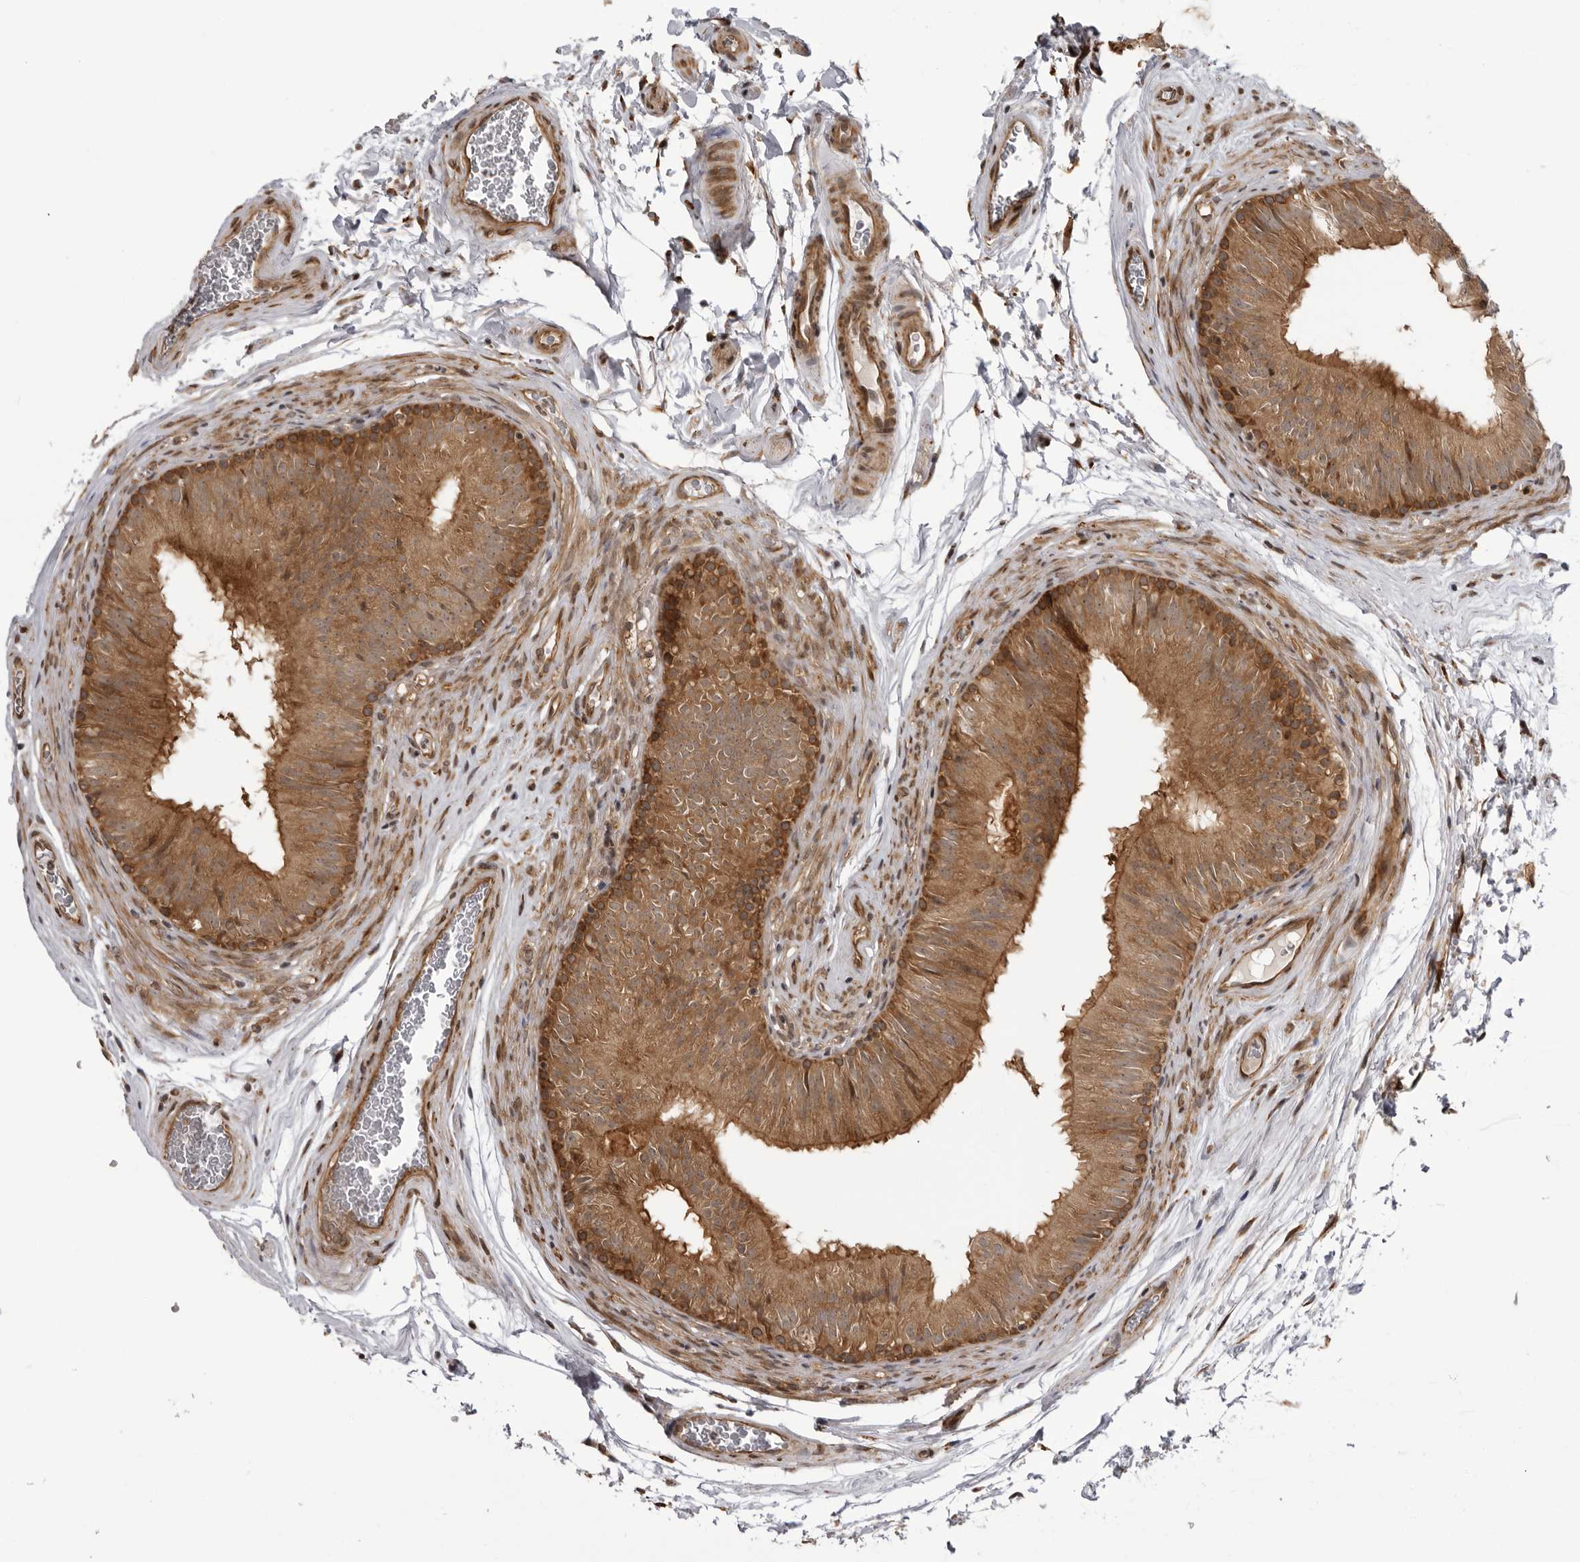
{"staining": {"intensity": "strong", "quantity": ">75%", "location": "cytoplasmic/membranous"}, "tissue": "epididymis", "cell_type": "Glandular cells", "image_type": "normal", "snomed": [{"axis": "morphology", "description": "Normal tissue, NOS"}, {"axis": "topography", "description": "Epididymis"}], "caption": "Brown immunohistochemical staining in unremarkable epididymis demonstrates strong cytoplasmic/membranous staining in approximately >75% of glandular cells.", "gene": "DNAH14", "patient": {"sex": "male", "age": 36}}